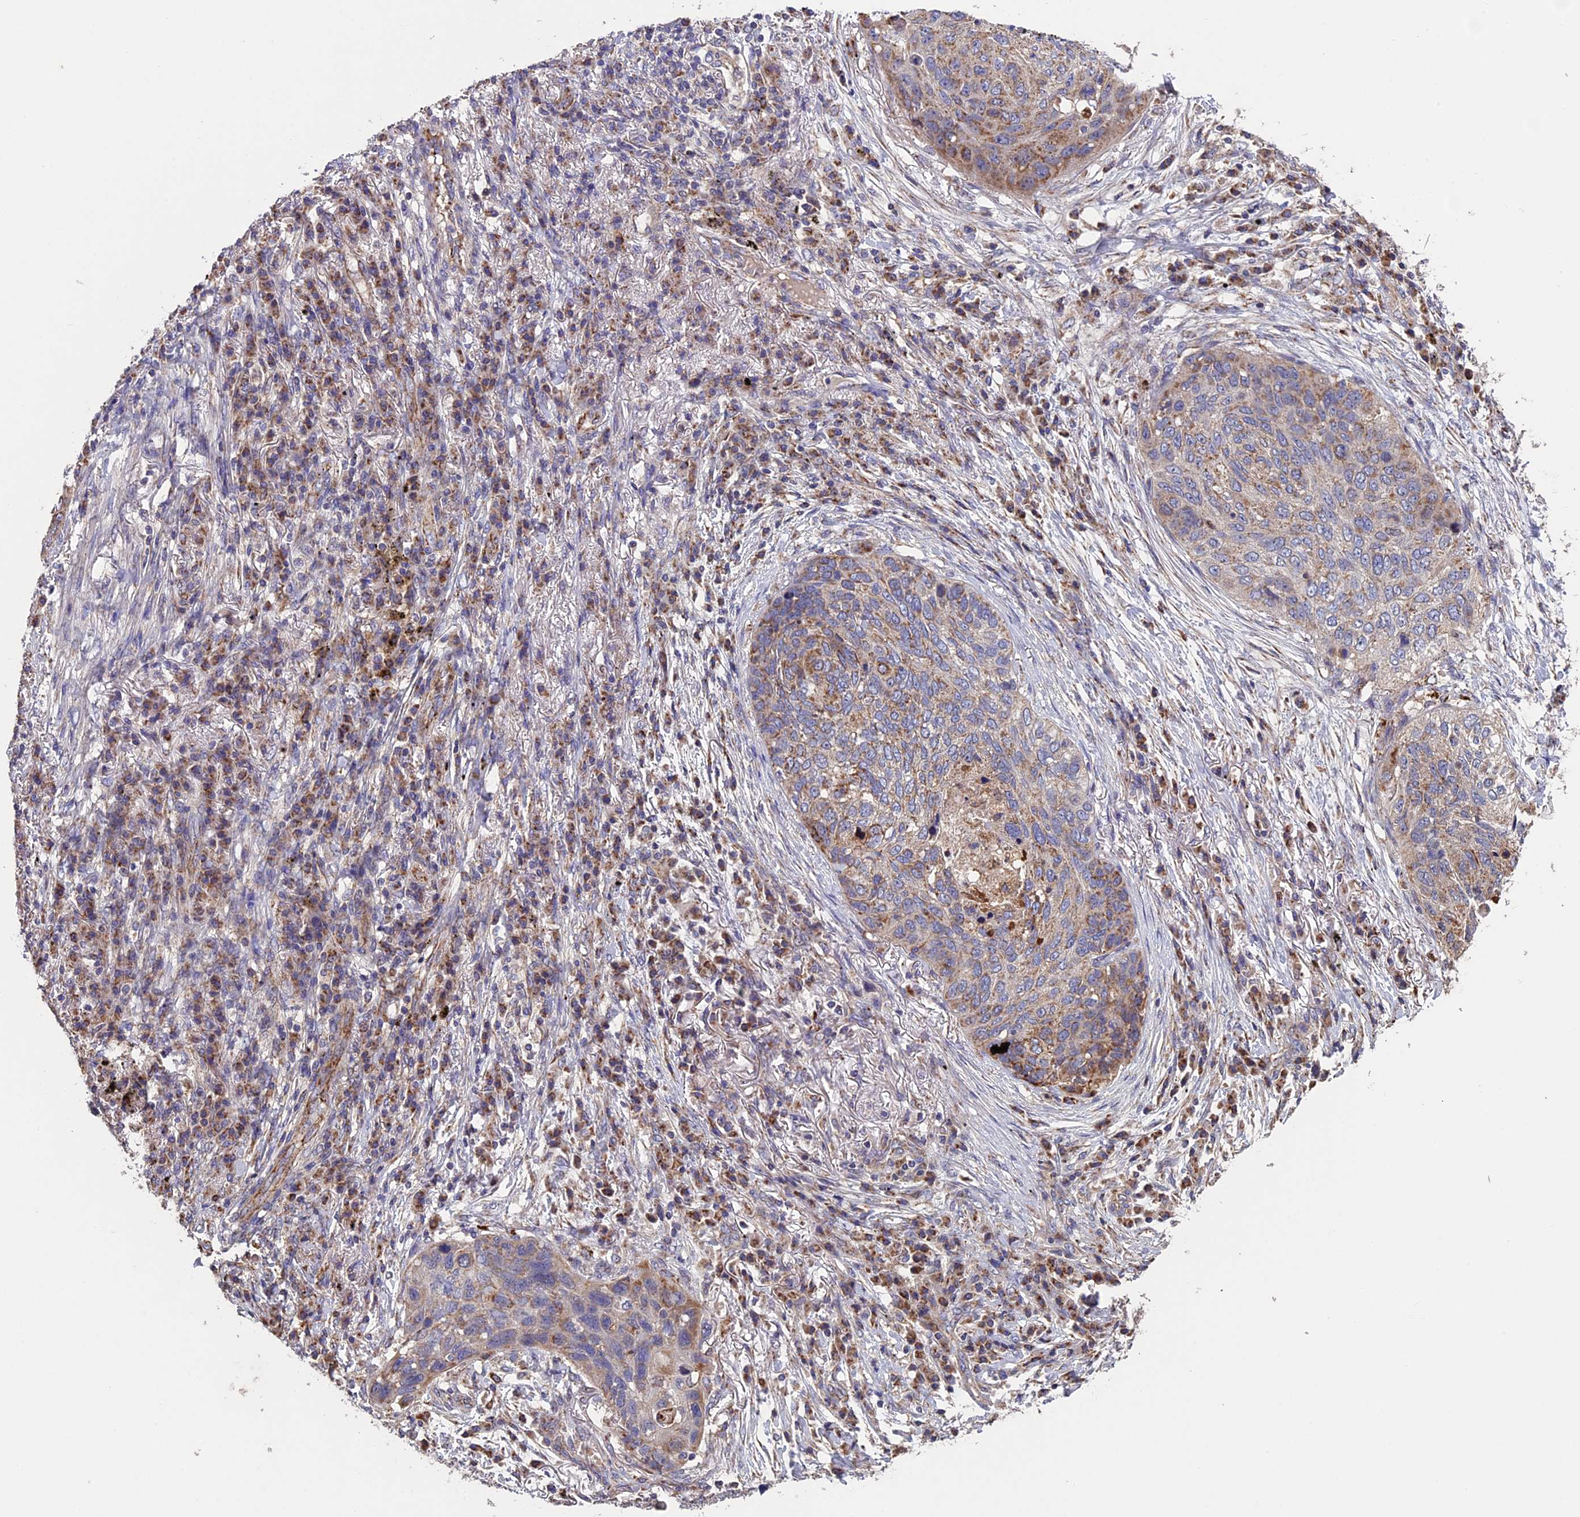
{"staining": {"intensity": "moderate", "quantity": "<25%", "location": "cytoplasmic/membranous"}, "tissue": "lung cancer", "cell_type": "Tumor cells", "image_type": "cancer", "snomed": [{"axis": "morphology", "description": "Squamous cell carcinoma, NOS"}, {"axis": "topography", "description": "Lung"}], "caption": "Immunohistochemical staining of squamous cell carcinoma (lung) demonstrates low levels of moderate cytoplasmic/membranous staining in approximately <25% of tumor cells.", "gene": "RNF17", "patient": {"sex": "female", "age": 63}}